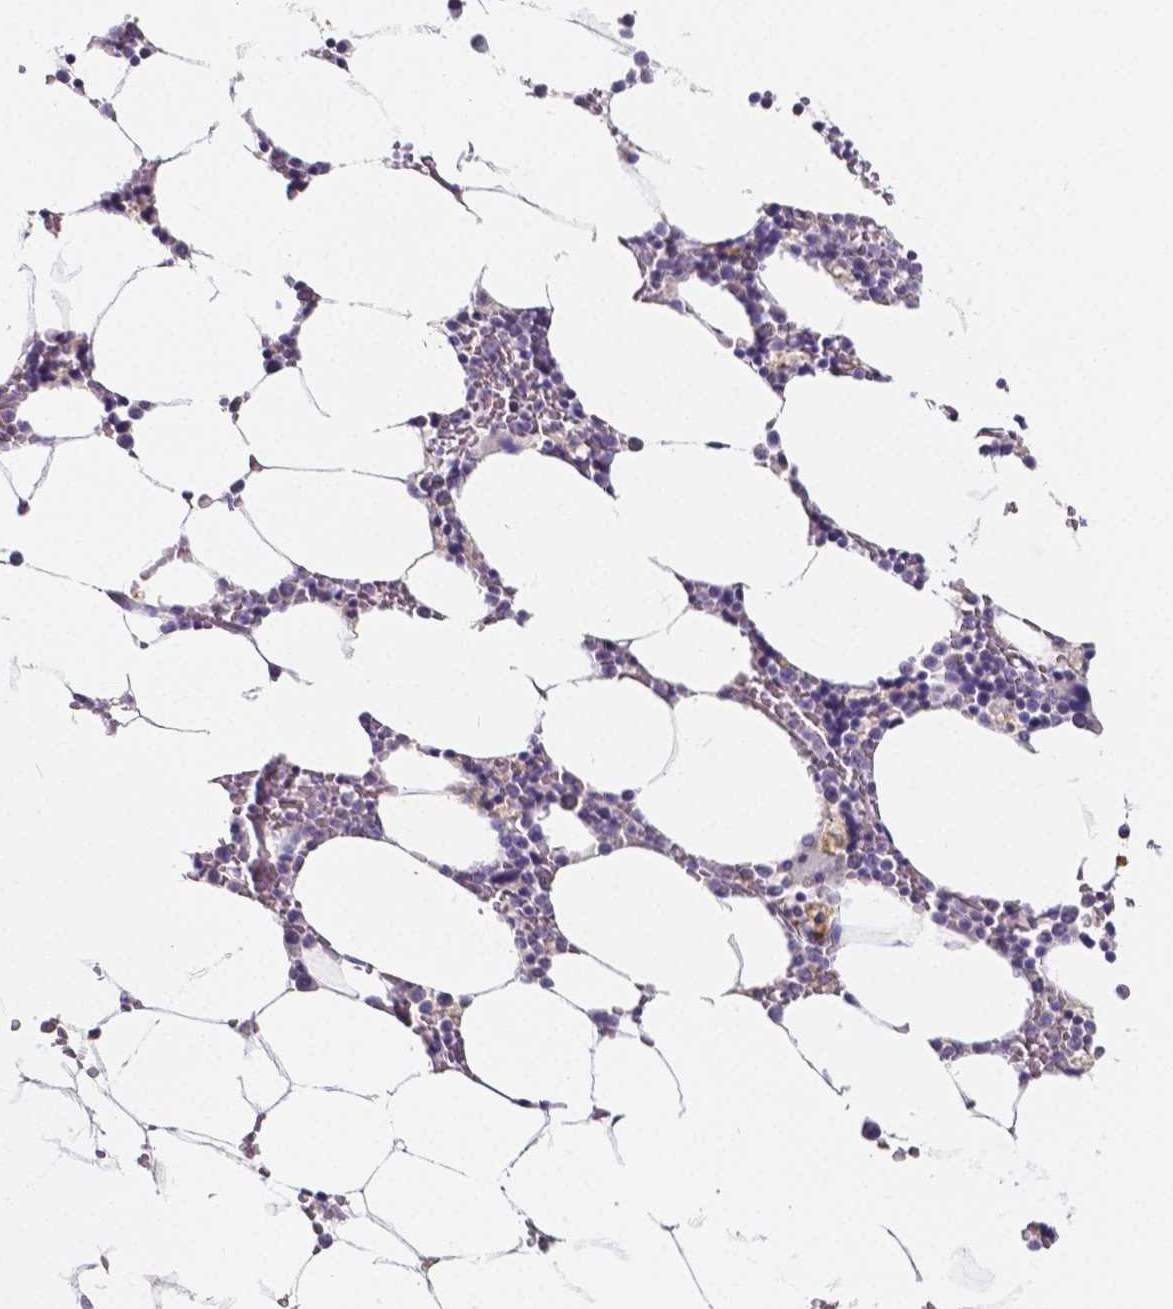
{"staining": {"intensity": "negative", "quantity": "none", "location": "none"}, "tissue": "bone marrow", "cell_type": "Hematopoietic cells", "image_type": "normal", "snomed": [{"axis": "morphology", "description": "Normal tissue, NOS"}, {"axis": "topography", "description": "Bone marrow"}], "caption": "The histopathology image reveals no staining of hematopoietic cells in benign bone marrow.", "gene": "ACP5", "patient": {"sex": "female", "age": 52}}